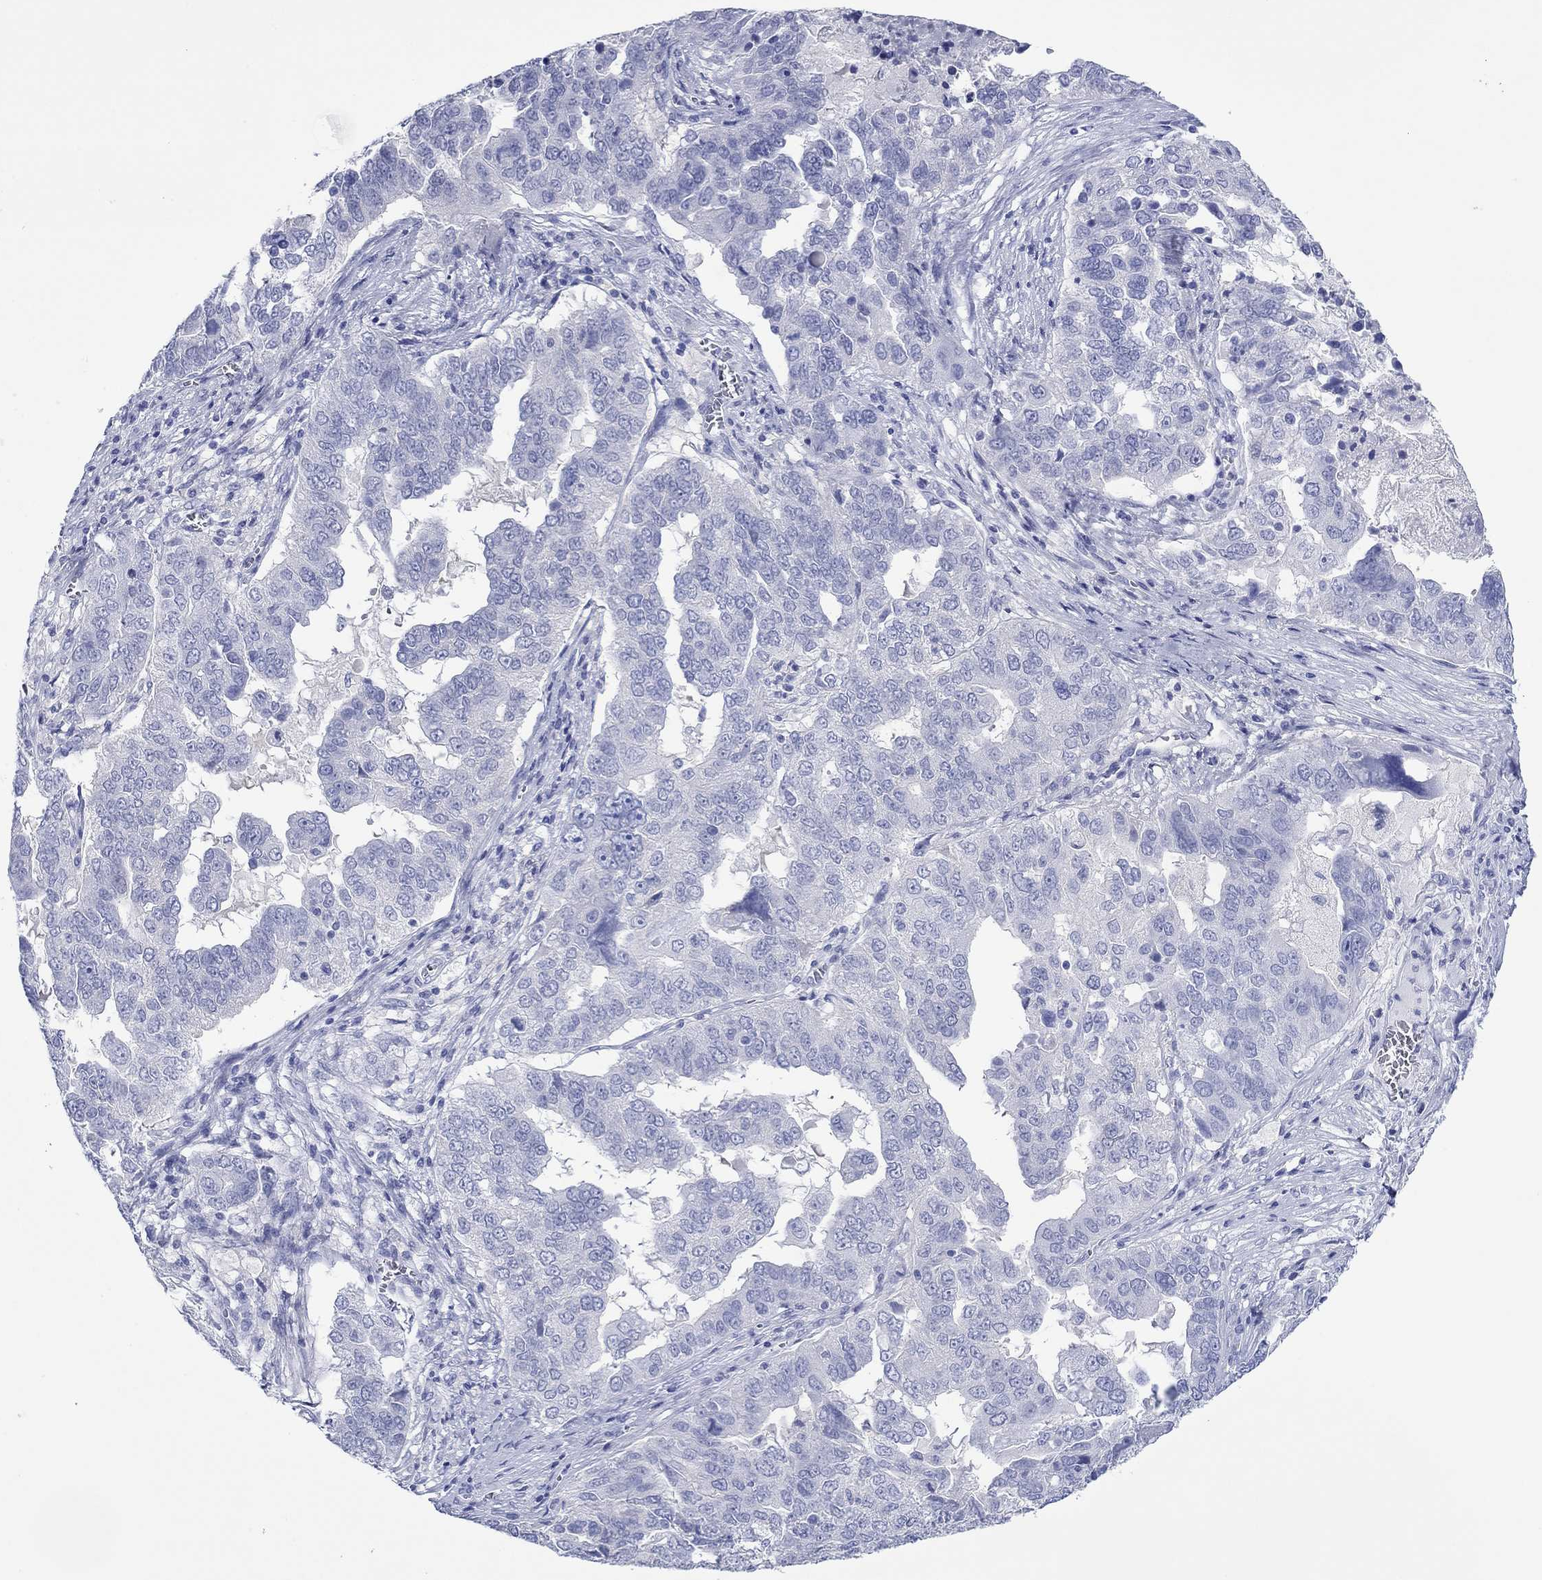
{"staining": {"intensity": "negative", "quantity": "none", "location": "none"}, "tissue": "ovarian cancer", "cell_type": "Tumor cells", "image_type": "cancer", "snomed": [{"axis": "morphology", "description": "Carcinoma, endometroid"}, {"axis": "topography", "description": "Soft tissue"}, {"axis": "topography", "description": "Ovary"}], "caption": "This is an IHC photomicrograph of ovarian endometroid carcinoma. There is no expression in tumor cells.", "gene": "MLANA", "patient": {"sex": "female", "age": 52}}